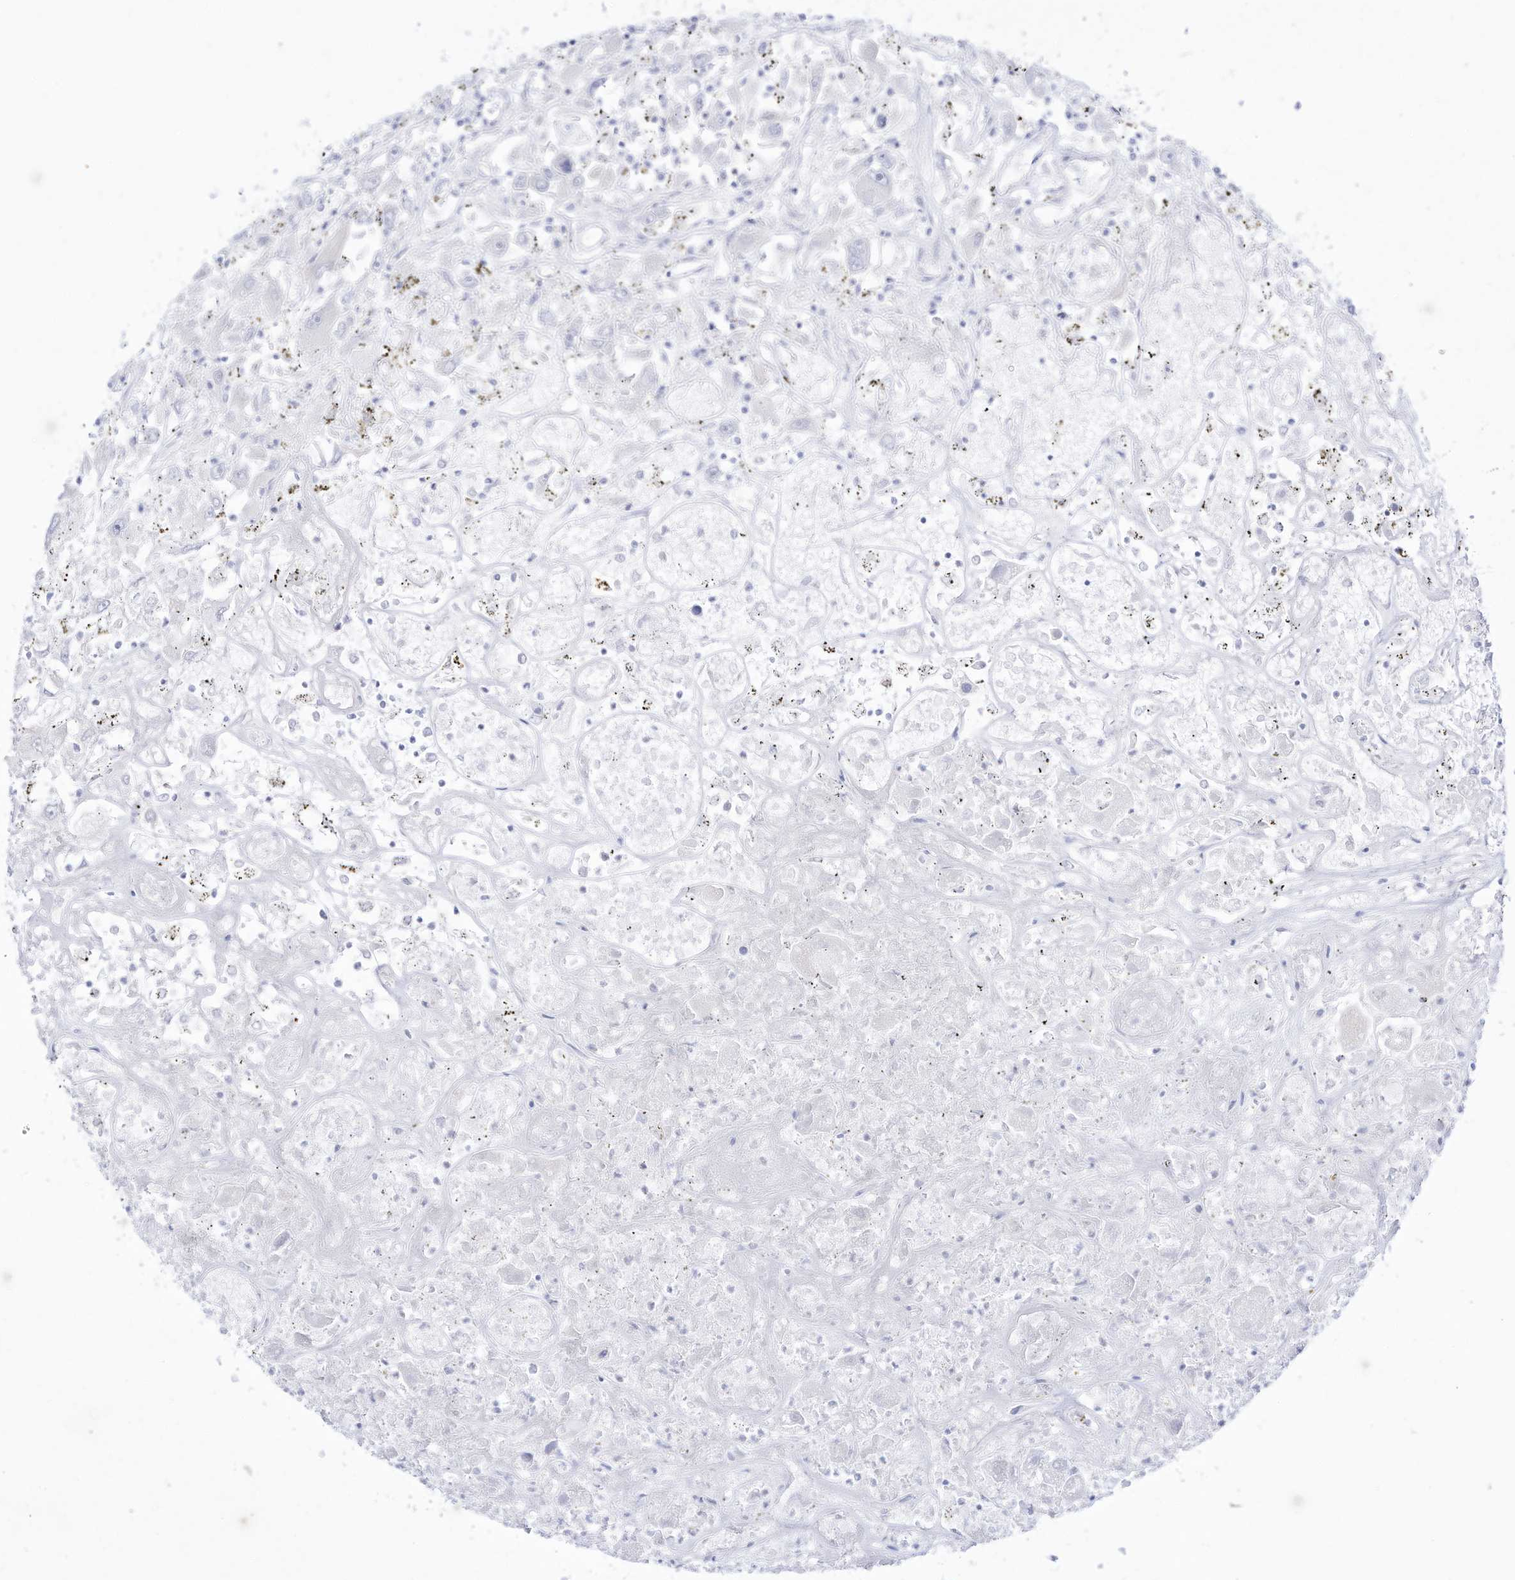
{"staining": {"intensity": "negative", "quantity": "none", "location": "none"}, "tissue": "renal cancer", "cell_type": "Tumor cells", "image_type": "cancer", "snomed": [{"axis": "morphology", "description": "Adenocarcinoma, NOS"}, {"axis": "topography", "description": "Kidney"}], "caption": "This is an IHC photomicrograph of human renal adenocarcinoma. There is no positivity in tumor cells.", "gene": "DMKN", "patient": {"sex": "female", "age": 52}}